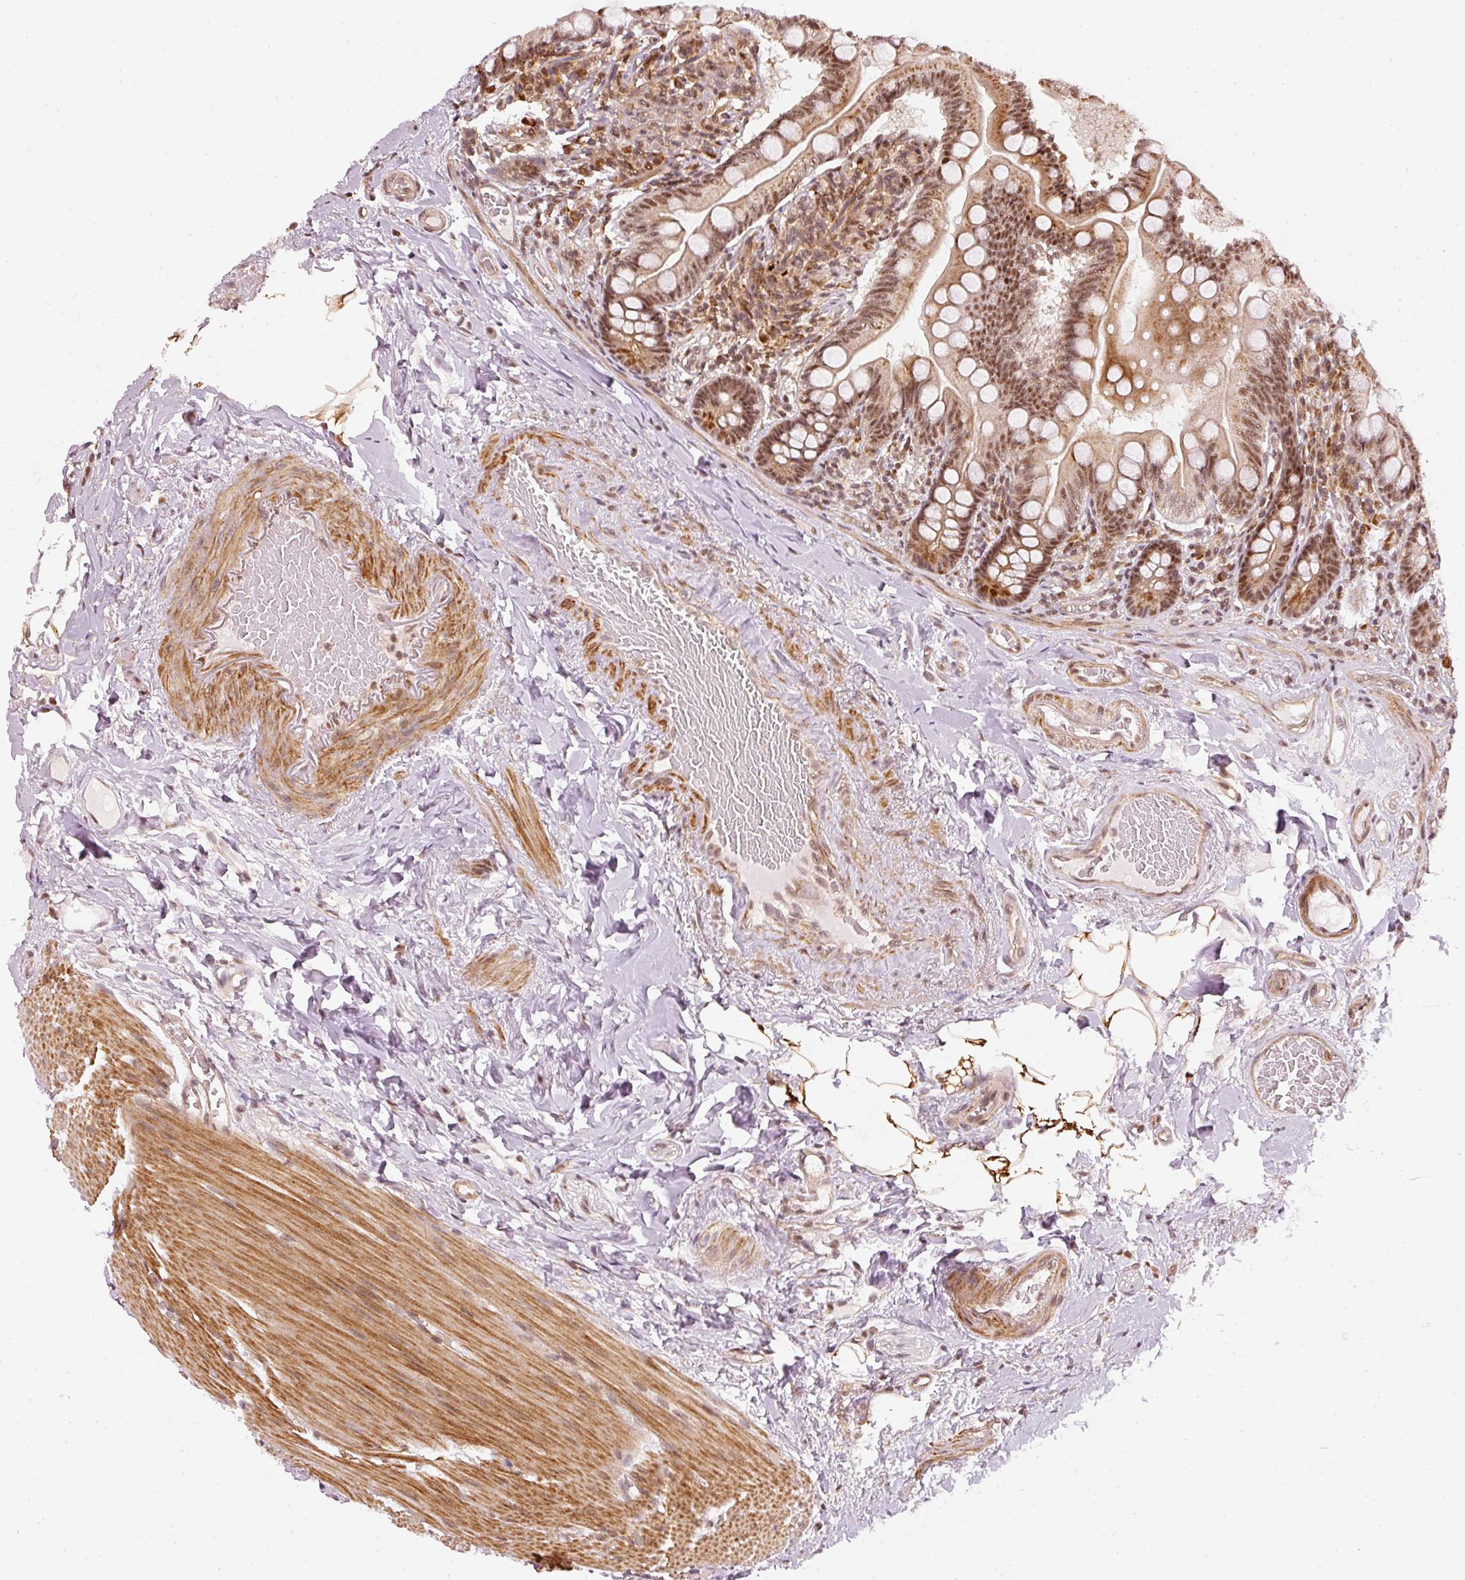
{"staining": {"intensity": "strong", "quantity": ">75%", "location": "cytoplasmic/membranous,nuclear"}, "tissue": "small intestine", "cell_type": "Glandular cells", "image_type": "normal", "snomed": [{"axis": "morphology", "description": "Normal tissue, NOS"}, {"axis": "topography", "description": "Small intestine"}], "caption": "DAB immunohistochemical staining of normal small intestine demonstrates strong cytoplasmic/membranous,nuclear protein staining in approximately >75% of glandular cells. (Brightfield microscopy of DAB IHC at high magnification).", "gene": "THOC6", "patient": {"sex": "female", "age": 64}}